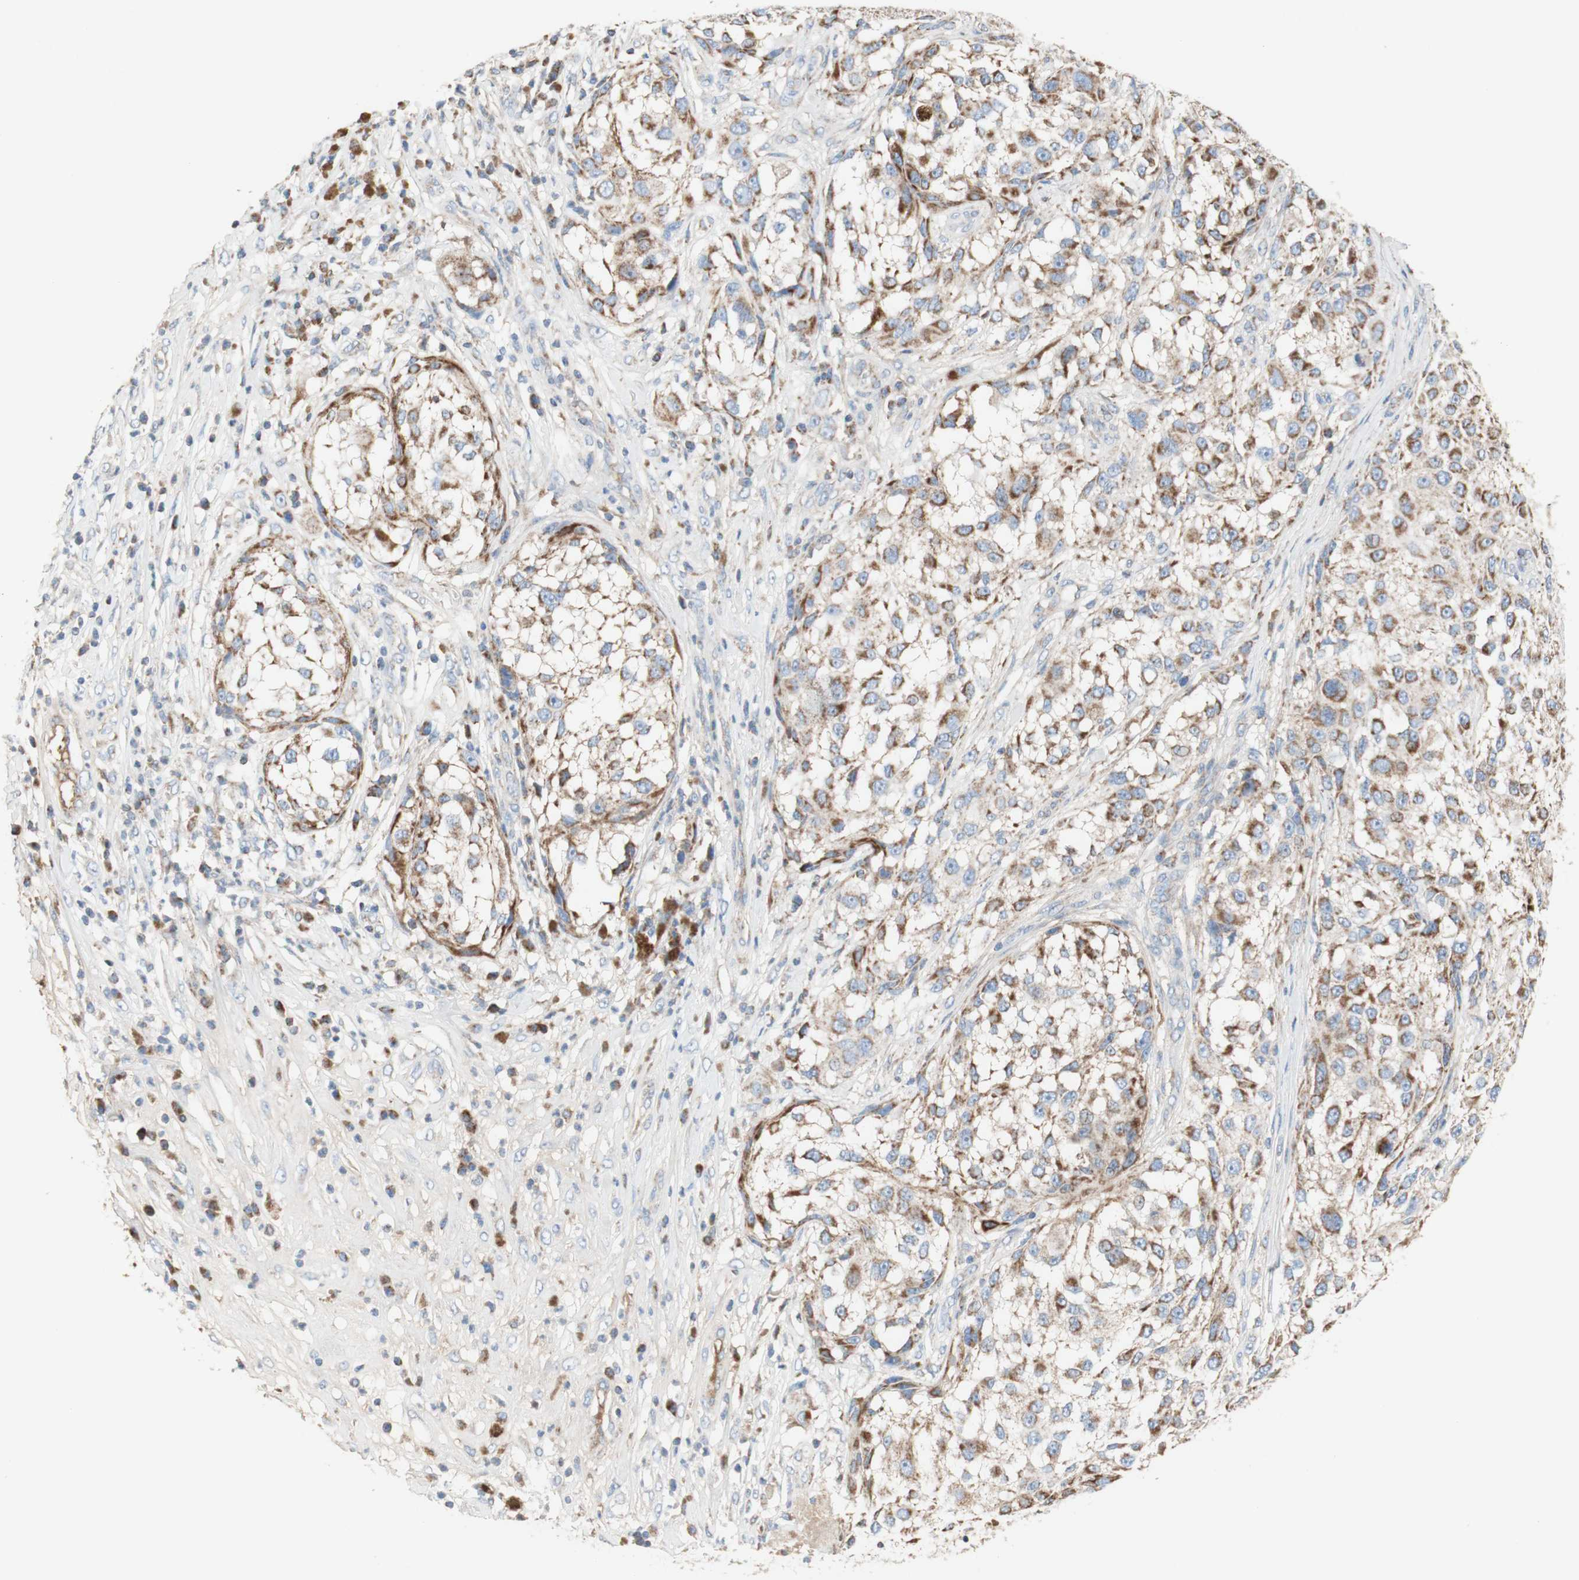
{"staining": {"intensity": "moderate", "quantity": ">75%", "location": "cytoplasmic/membranous"}, "tissue": "melanoma", "cell_type": "Tumor cells", "image_type": "cancer", "snomed": [{"axis": "morphology", "description": "Necrosis, NOS"}, {"axis": "morphology", "description": "Malignant melanoma, NOS"}, {"axis": "topography", "description": "Skin"}], "caption": "The photomicrograph demonstrates staining of malignant melanoma, revealing moderate cytoplasmic/membranous protein staining (brown color) within tumor cells.", "gene": "SDHB", "patient": {"sex": "female", "age": 87}}